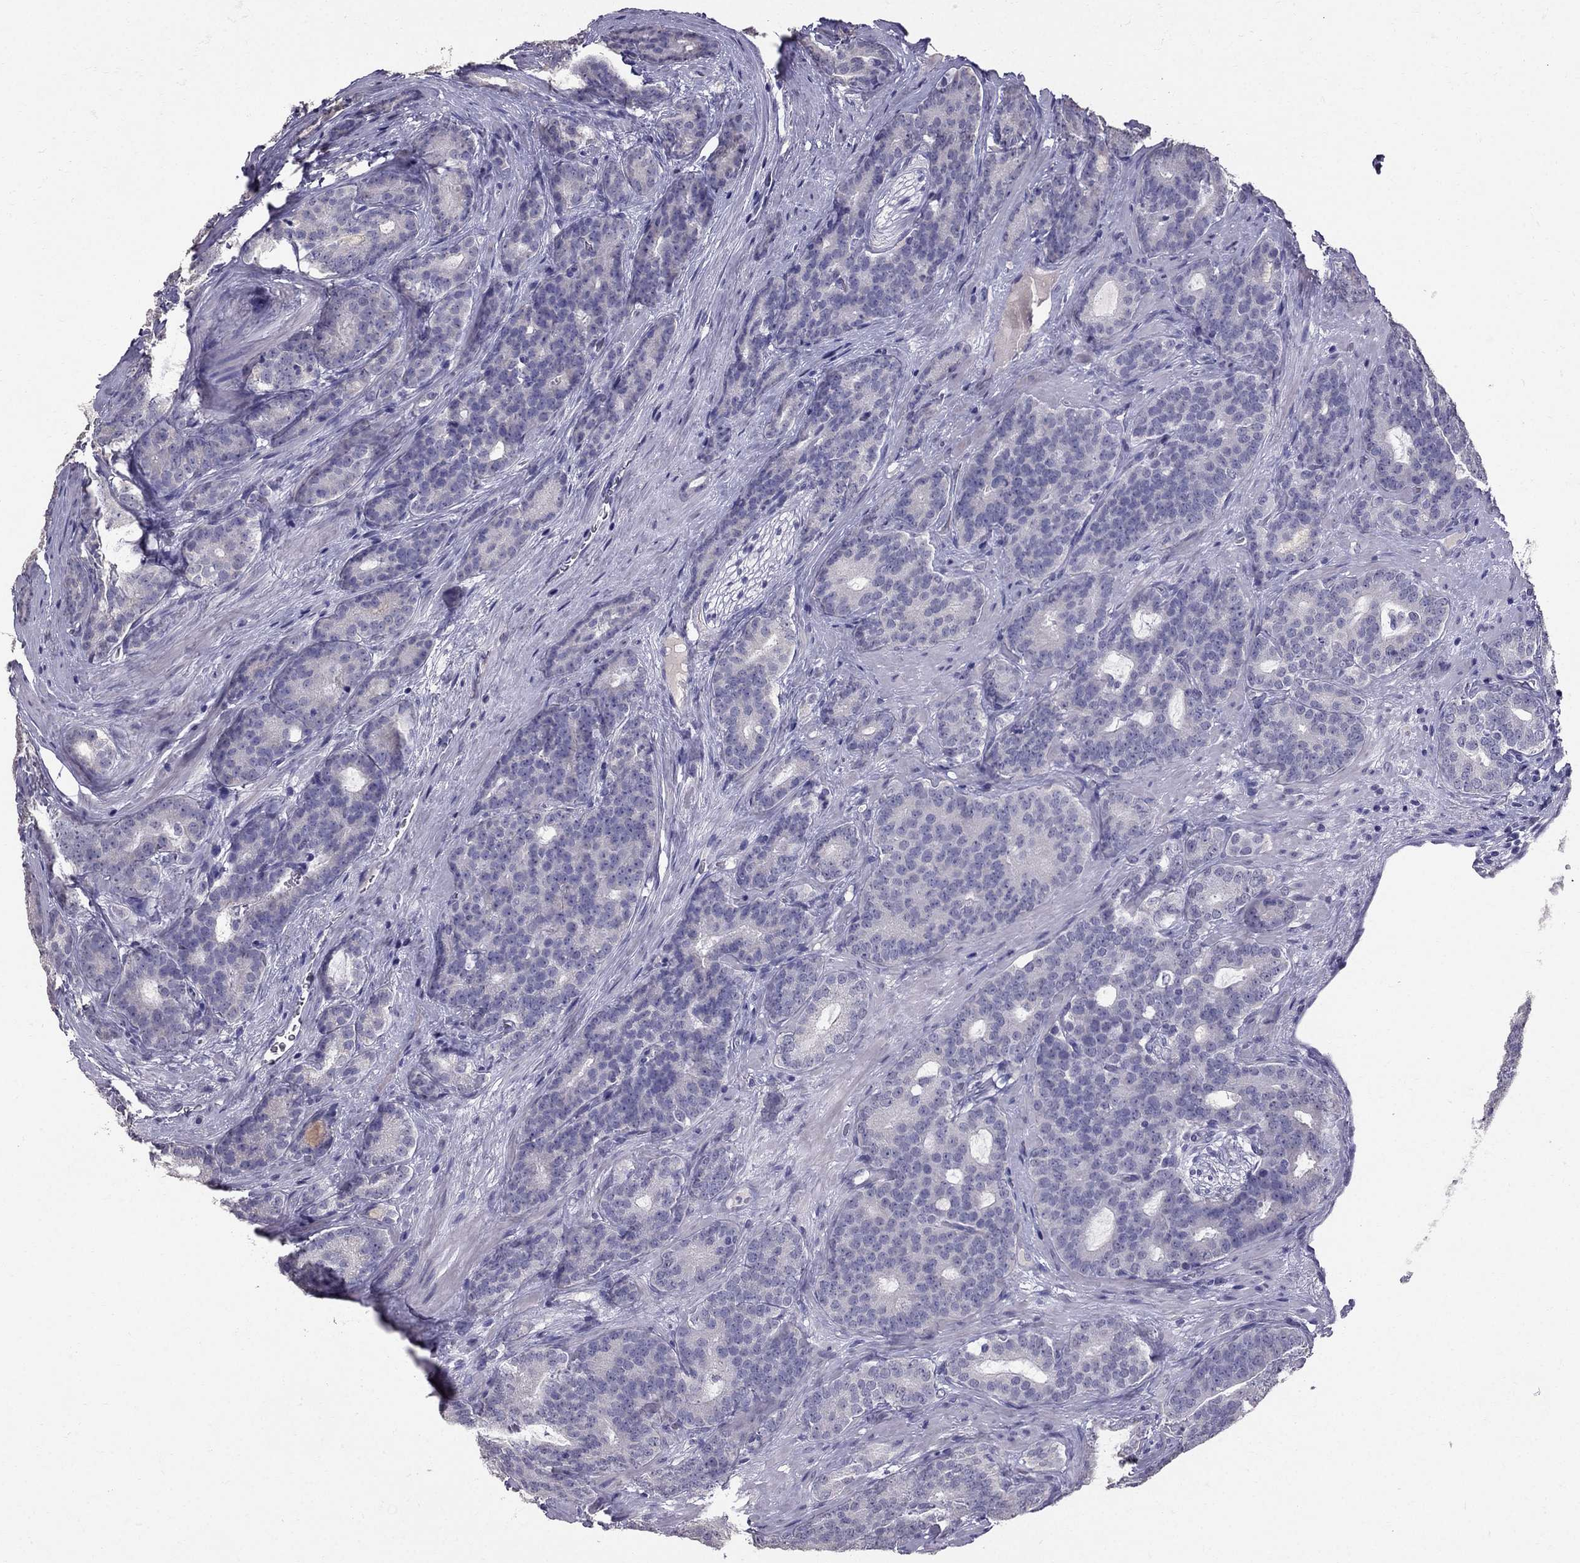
{"staining": {"intensity": "negative", "quantity": "none", "location": "none"}, "tissue": "prostate cancer", "cell_type": "Tumor cells", "image_type": "cancer", "snomed": [{"axis": "morphology", "description": "Adenocarcinoma, NOS"}, {"axis": "topography", "description": "Prostate"}], "caption": "Immunohistochemistry (IHC) of prostate cancer (adenocarcinoma) reveals no staining in tumor cells.", "gene": "SCG5", "patient": {"sex": "male", "age": 71}}